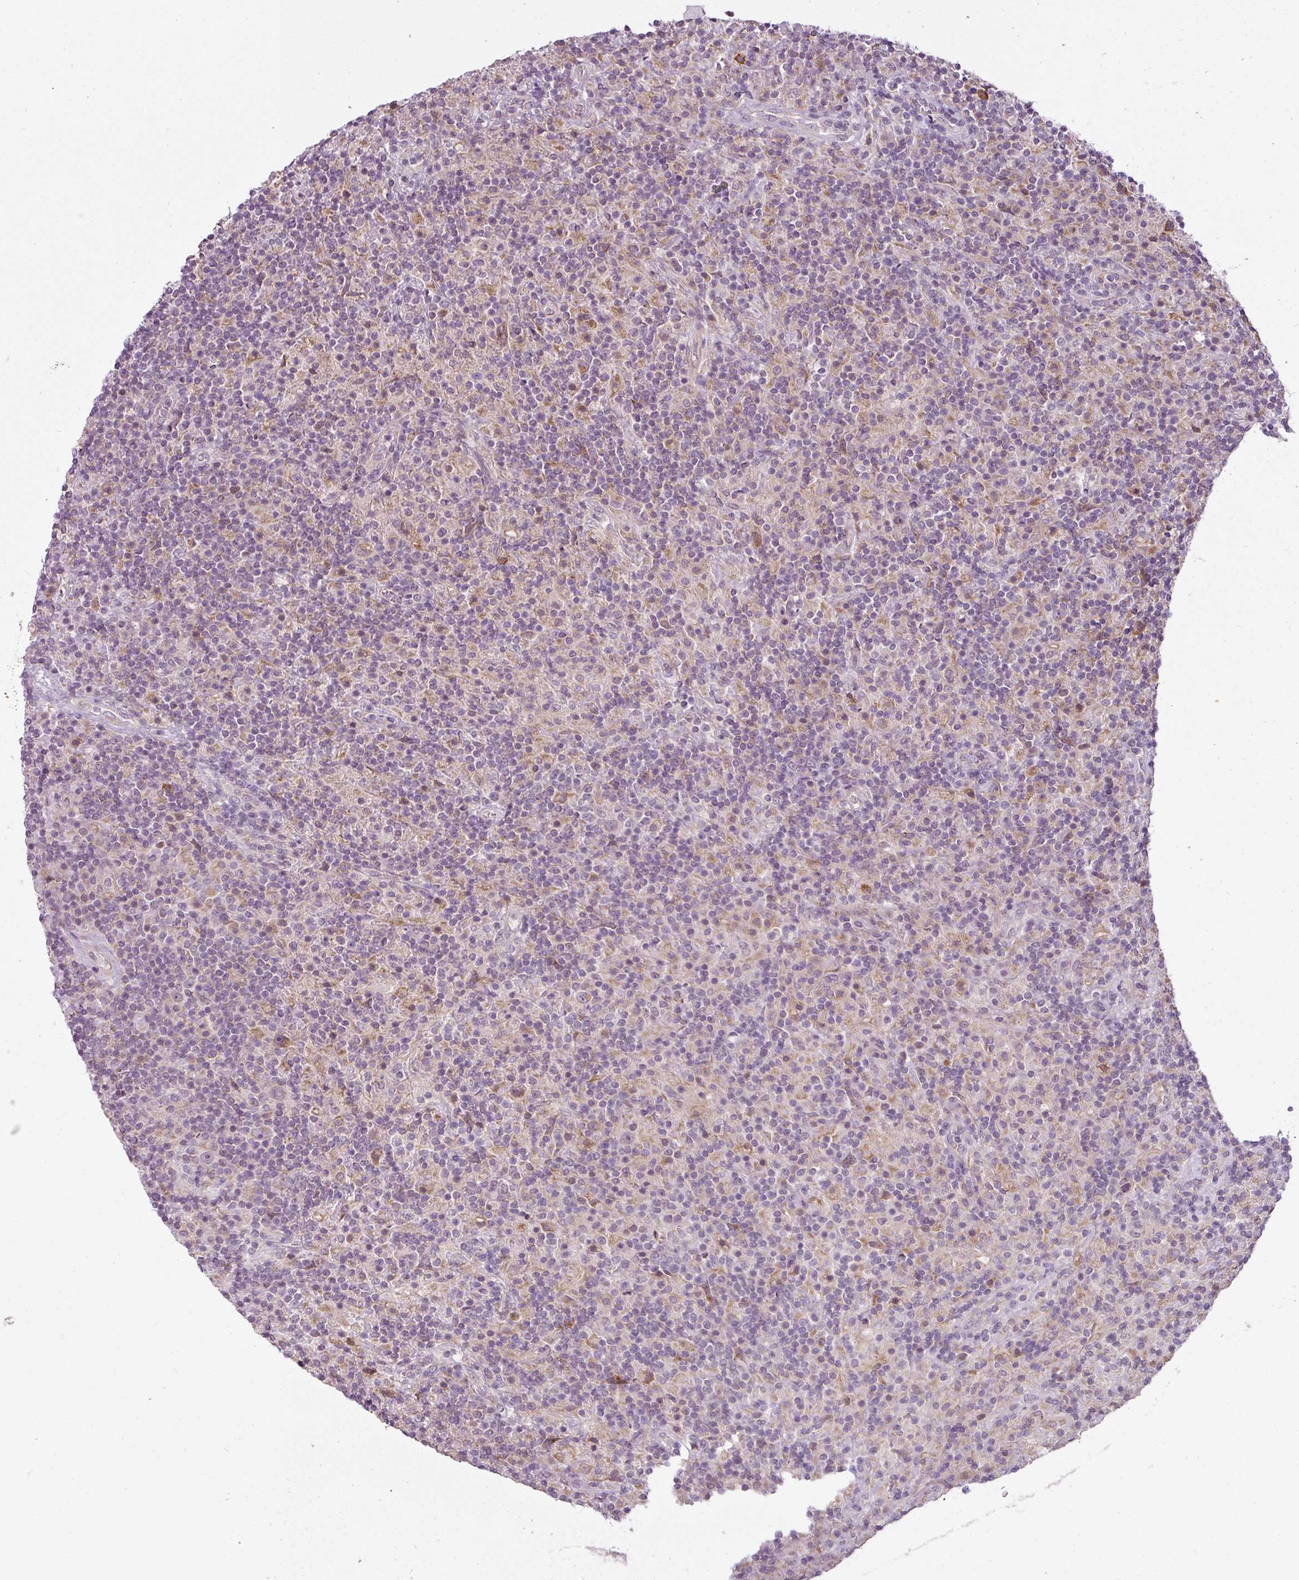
{"staining": {"intensity": "moderate", "quantity": ">75%", "location": "cytoplasmic/membranous"}, "tissue": "lymphoma", "cell_type": "Tumor cells", "image_type": "cancer", "snomed": [{"axis": "morphology", "description": "Hodgkin's disease, NOS"}, {"axis": "topography", "description": "Lymph node"}], "caption": "Protein analysis of lymphoma tissue displays moderate cytoplasmic/membranous expression in about >75% of tumor cells.", "gene": "LY75", "patient": {"sex": "male", "age": 70}}